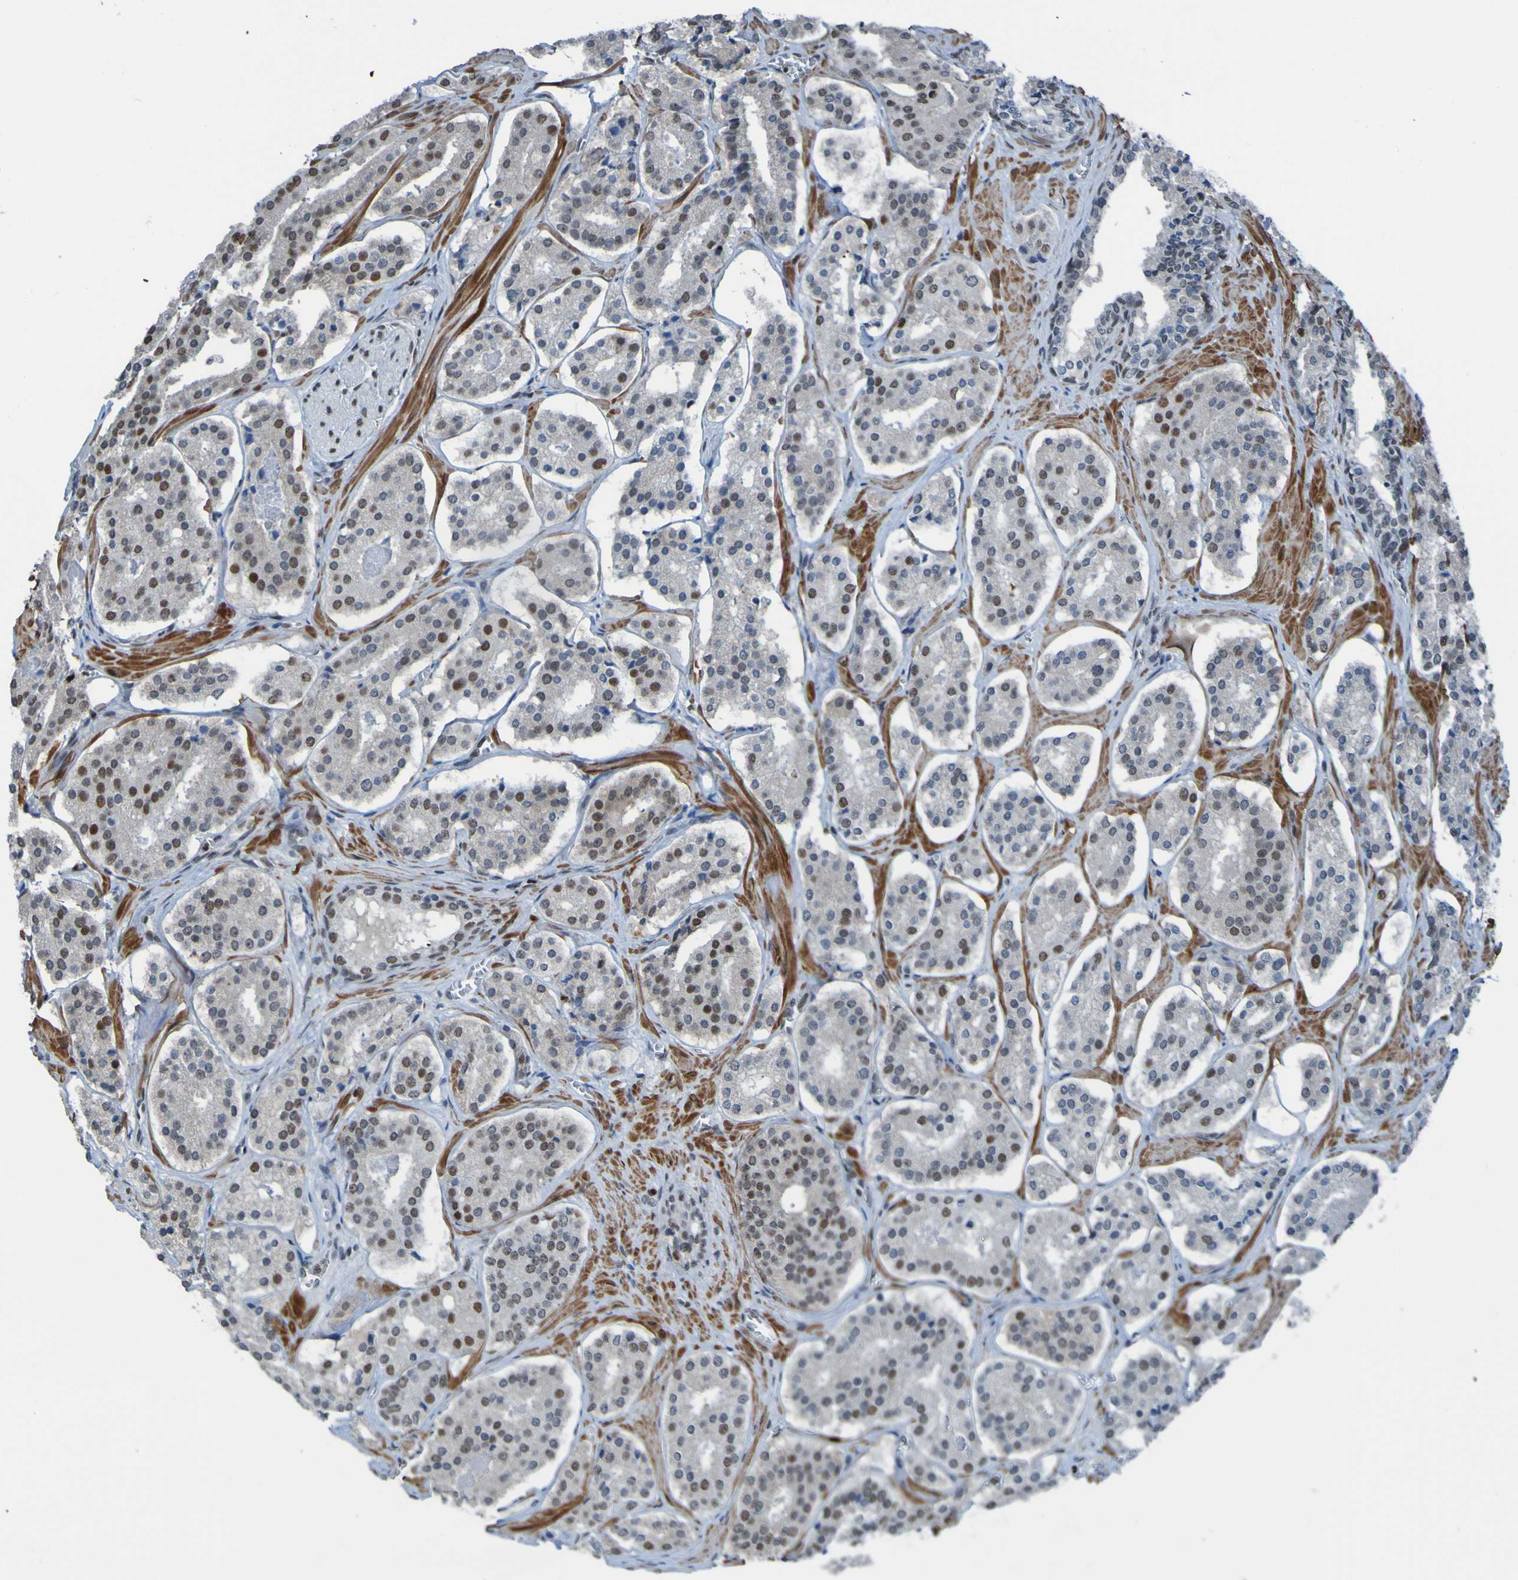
{"staining": {"intensity": "moderate", "quantity": "<25%", "location": "nuclear"}, "tissue": "prostate cancer", "cell_type": "Tumor cells", "image_type": "cancer", "snomed": [{"axis": "morphology", "description": "Adenocarcinoma, High grade"}, {"axis": "topography", "description": "Prostate"}], "caption": "High-grade adenocarcinoma (prostate) stained with DAB immunohistochemistry (IHC) demonstrates low levels of moderate nuclear positivity in about <25% of tumor cells.", "gene": "PHF2", "patient": {"sex": "male", "age": 60}}